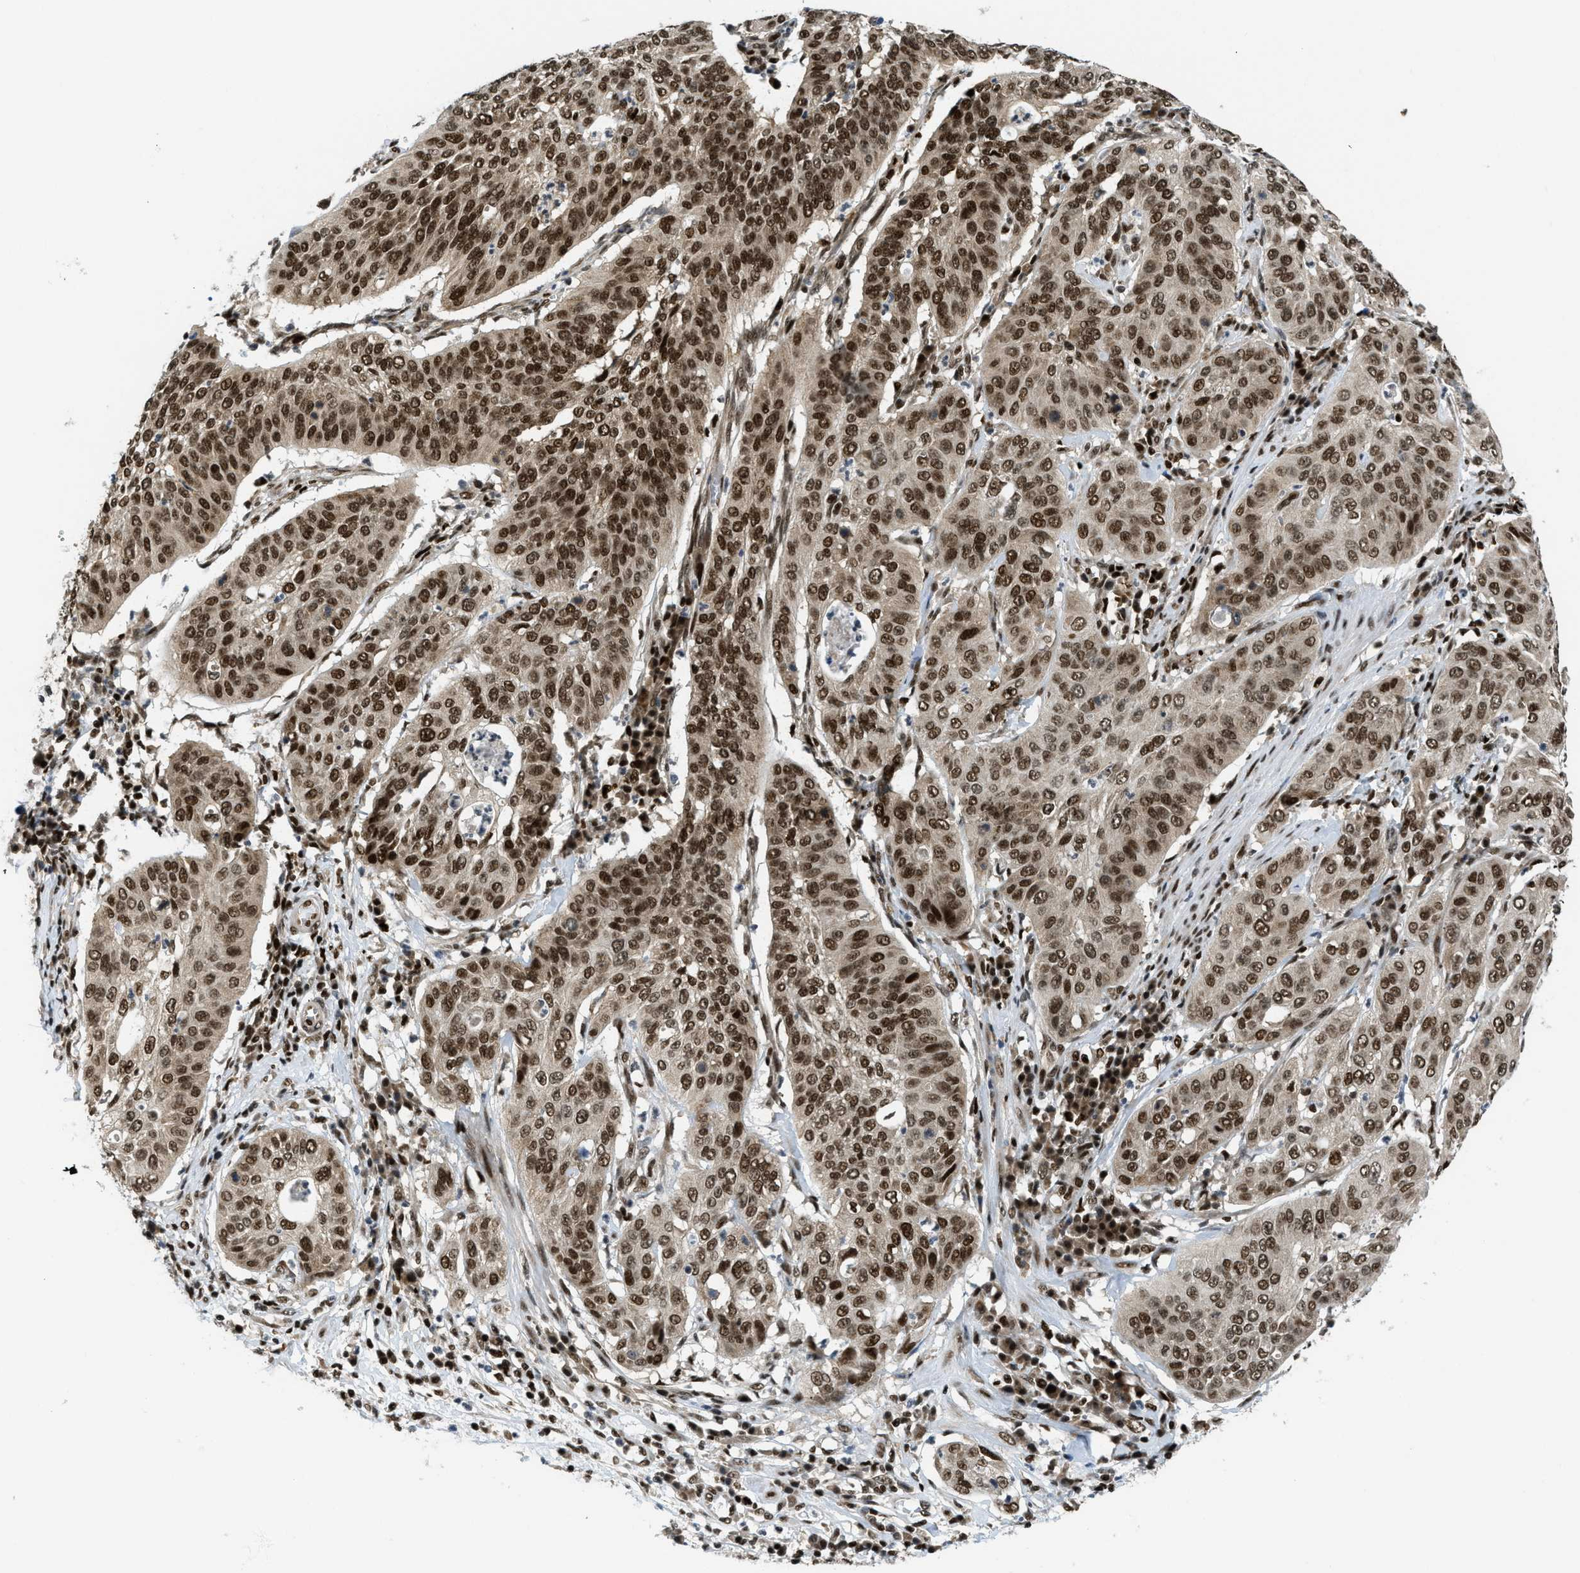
{"staining": {"intensity": "strong", "quantity": ">75%", "location": "nuclear"}, "tissue": "cervical cancer", "cell_type": "Tumor cells", "image_type": "cancer", "snomed": [{"axis": "morphology", "description": "Normal tissue, NOS"}, {"axis": "morphology", "description": "Squamous cell carcinoma, NOS"}, {"axis": "topography", "description": "Cervix"}], "caption": "Protein staining reveals strong nuclear expression in approximately >75% of tumor cells in cervical cancer. (Brightfield microscopy of DAB IHC at high magnification).", "gene": "RFX5", "patient": {"sex": "female", "age": 39}}